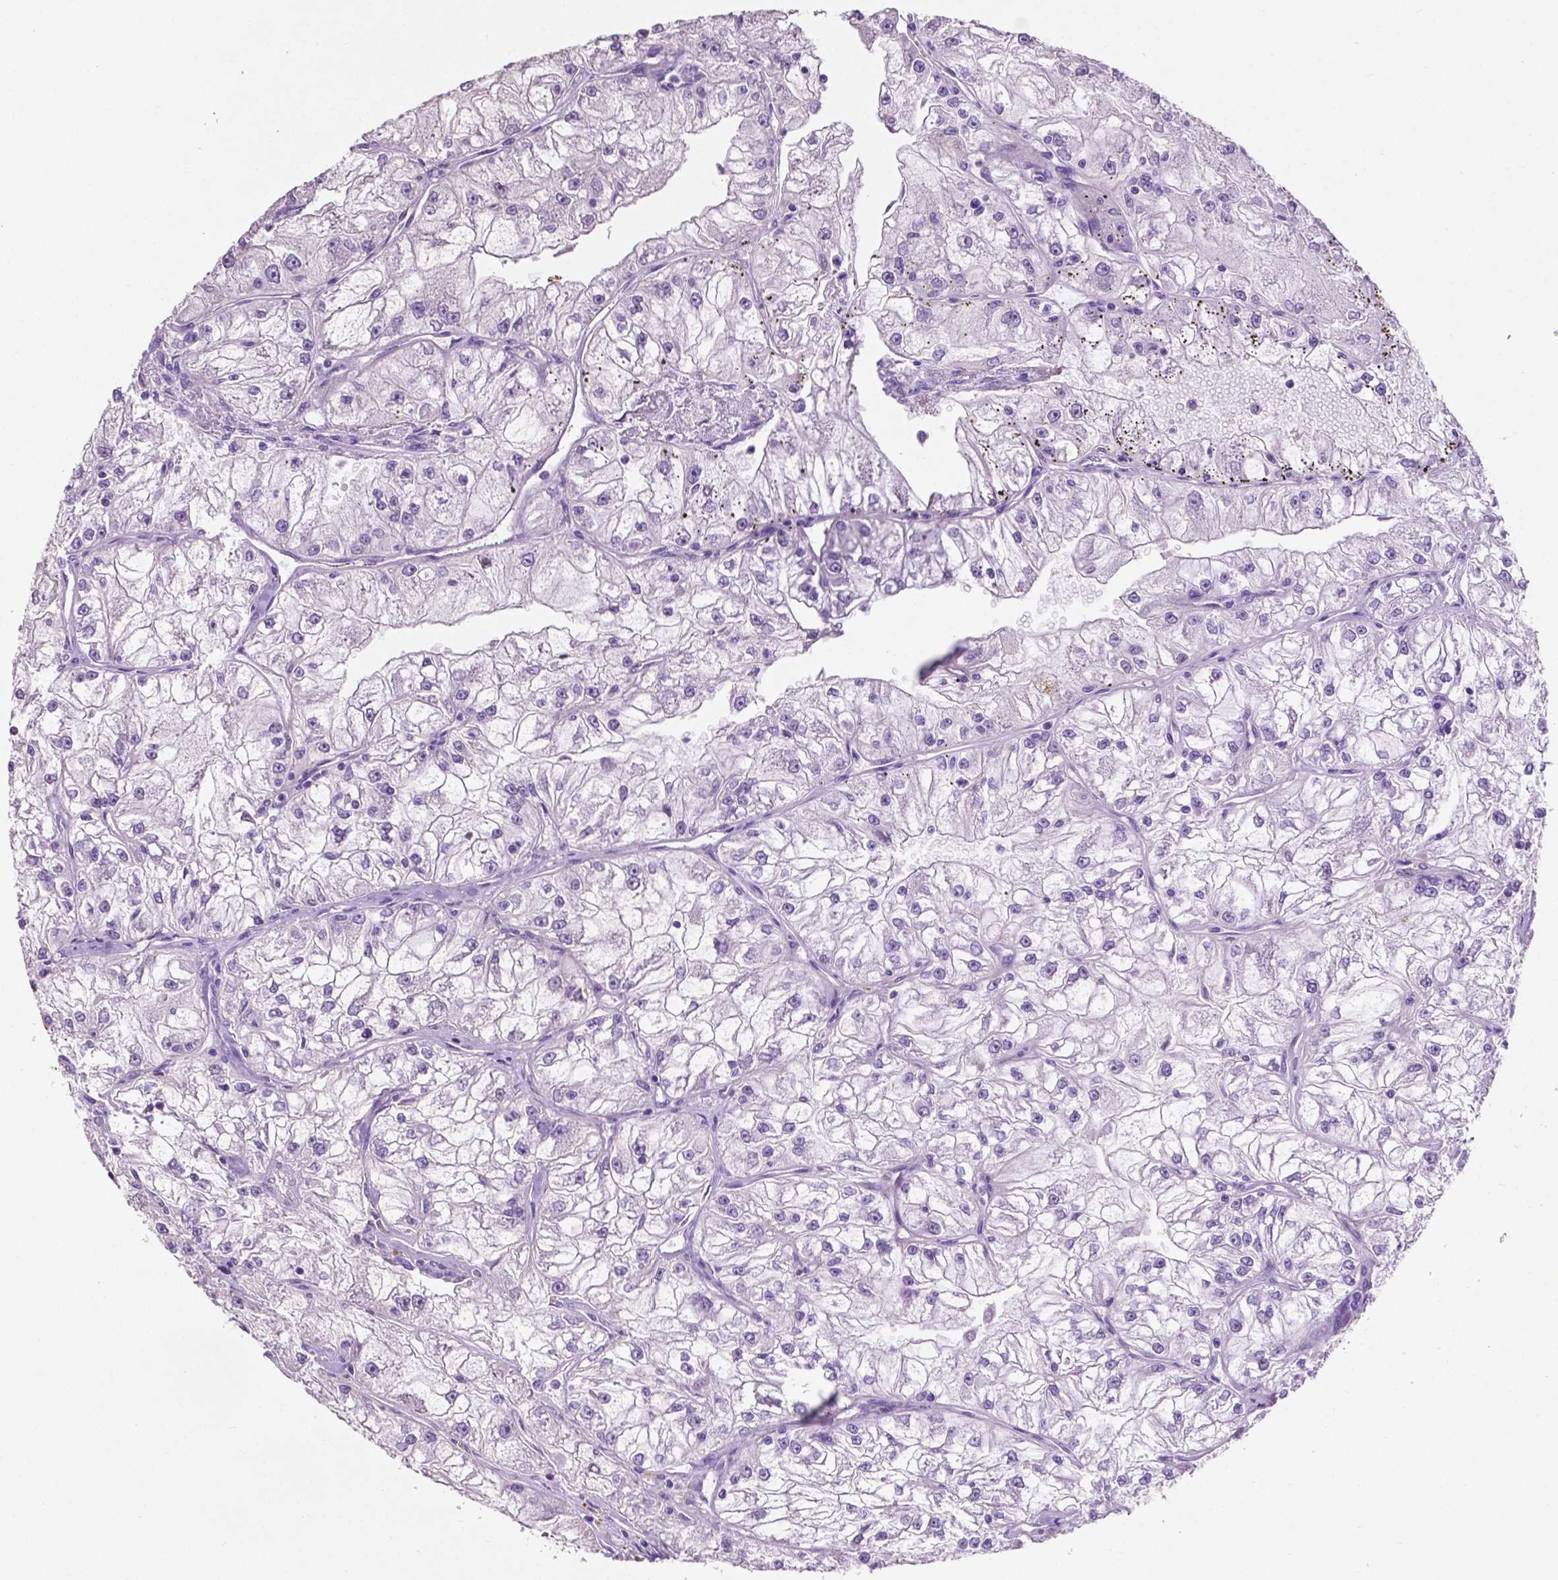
{"staining": {"intensity": "negative", "quantity": "none", "location": "none"}, "tissue": "renal cancer", "cell_type": "Tumor cells", "image_type": "cancer", "snomed": [{"axis": "morphology", "description": "Adenocarcinoma, NOS"}, {"axis": "topography", "description": "Kidney"}], "caption": "Immunohistochemistry image of neoplastic tissue: human renal cancer stained with DAB (3,3'-diaminobenzidine) shows no significant protein expression in tumor cells.", "gene": "CLDN17", "patient": {"sex": "female", "age": 72}}